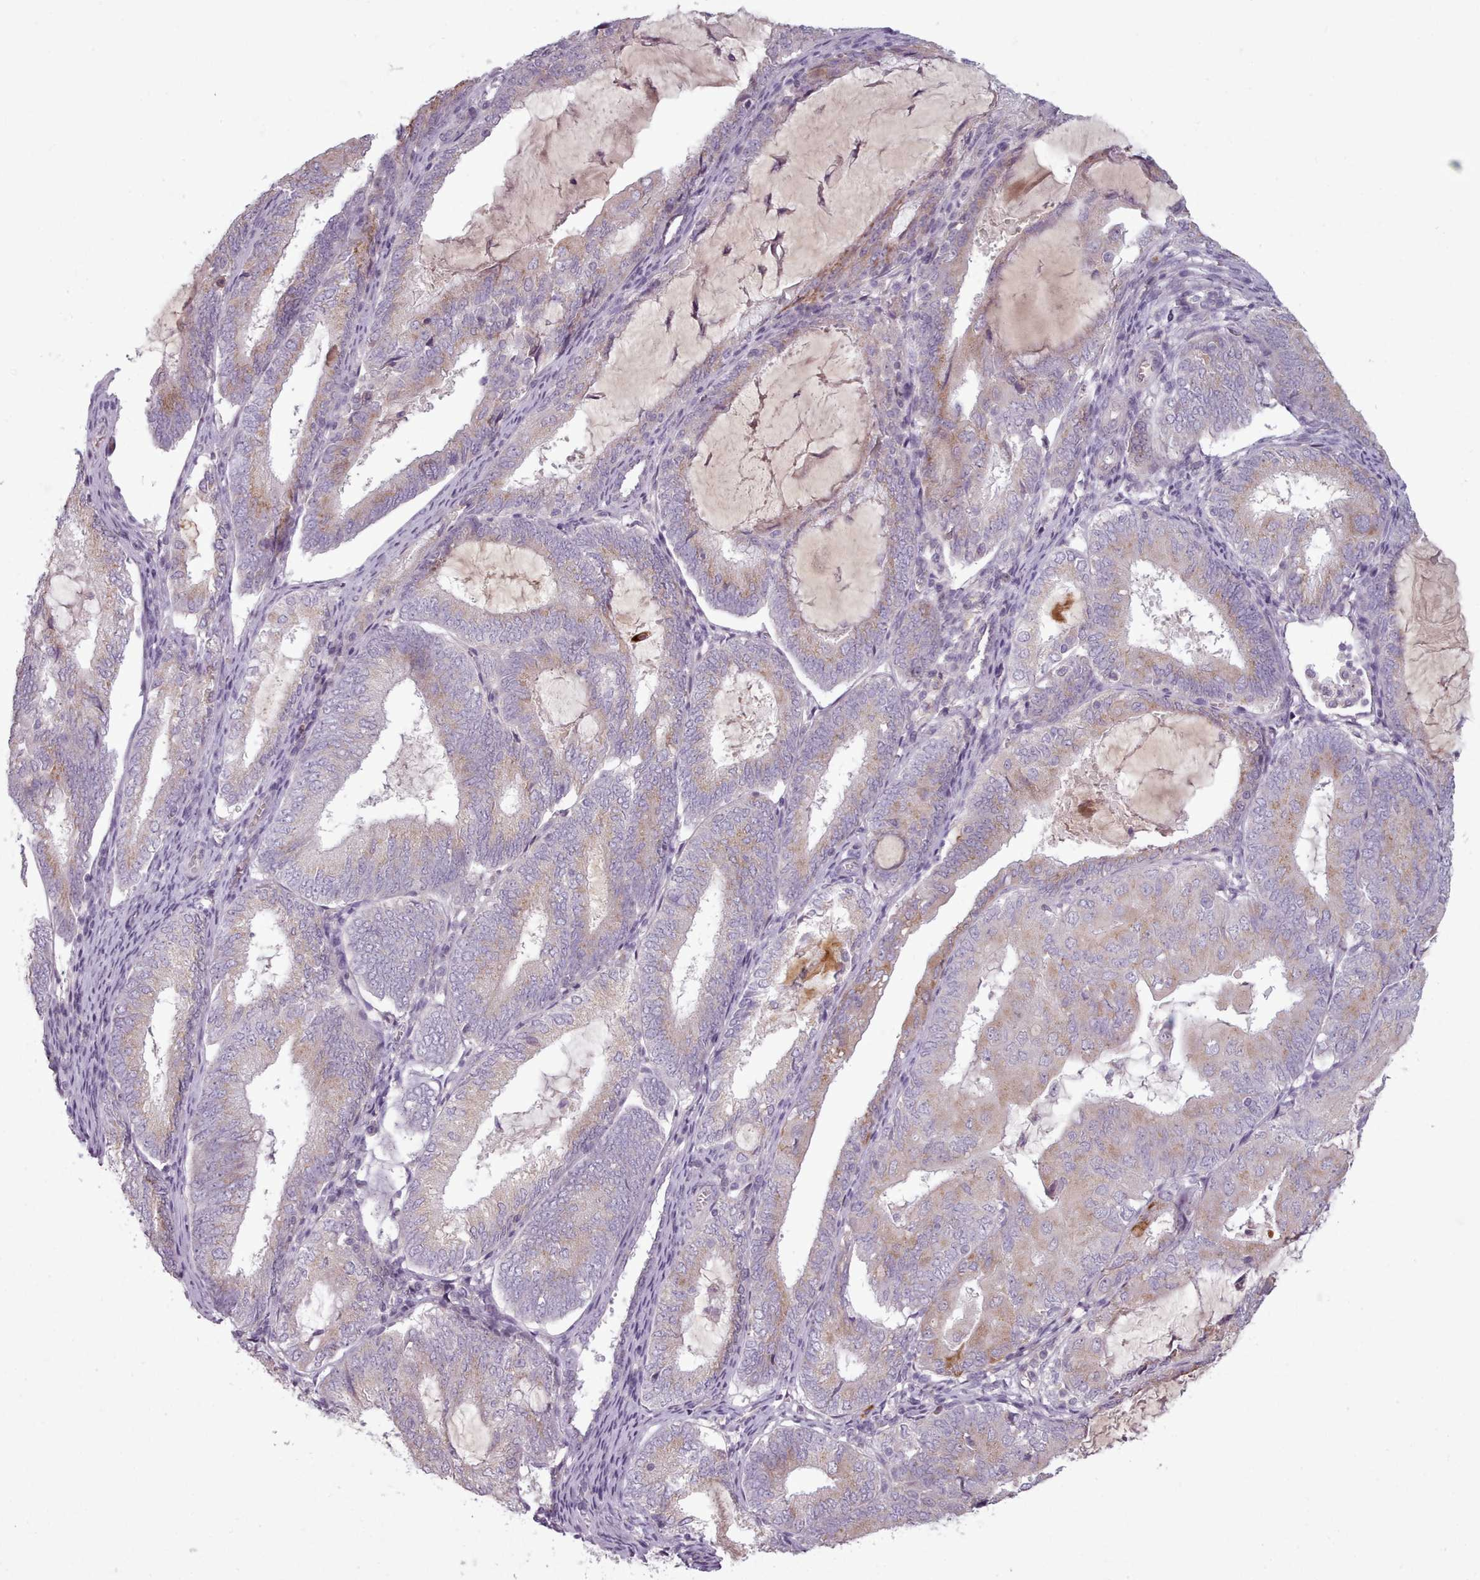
{"staining": {"intensity": "weak", "quantity": "25%-75%", "location": "cytoplasmic/membranous"}, "tissue": "endometrial cancer", "cell_type": "Tumor cells", "image_type": "cancer", "snomed": [{"axis": "morphology", "description": "Adenocarcinoma, NOS"}, {"axis": "topography", "description": "Endometrium"}], "caption": "Immunohistochemical staining of human endometrial cancer shows weak cytoplasmic/membranous protein staining in about 25%-75% of tumor cells. The protein of interest is shown in brown color, while the nuclei are stained blue.", "gene": "LAPTM5", "patient": {"sex": "female", "age": 81}}